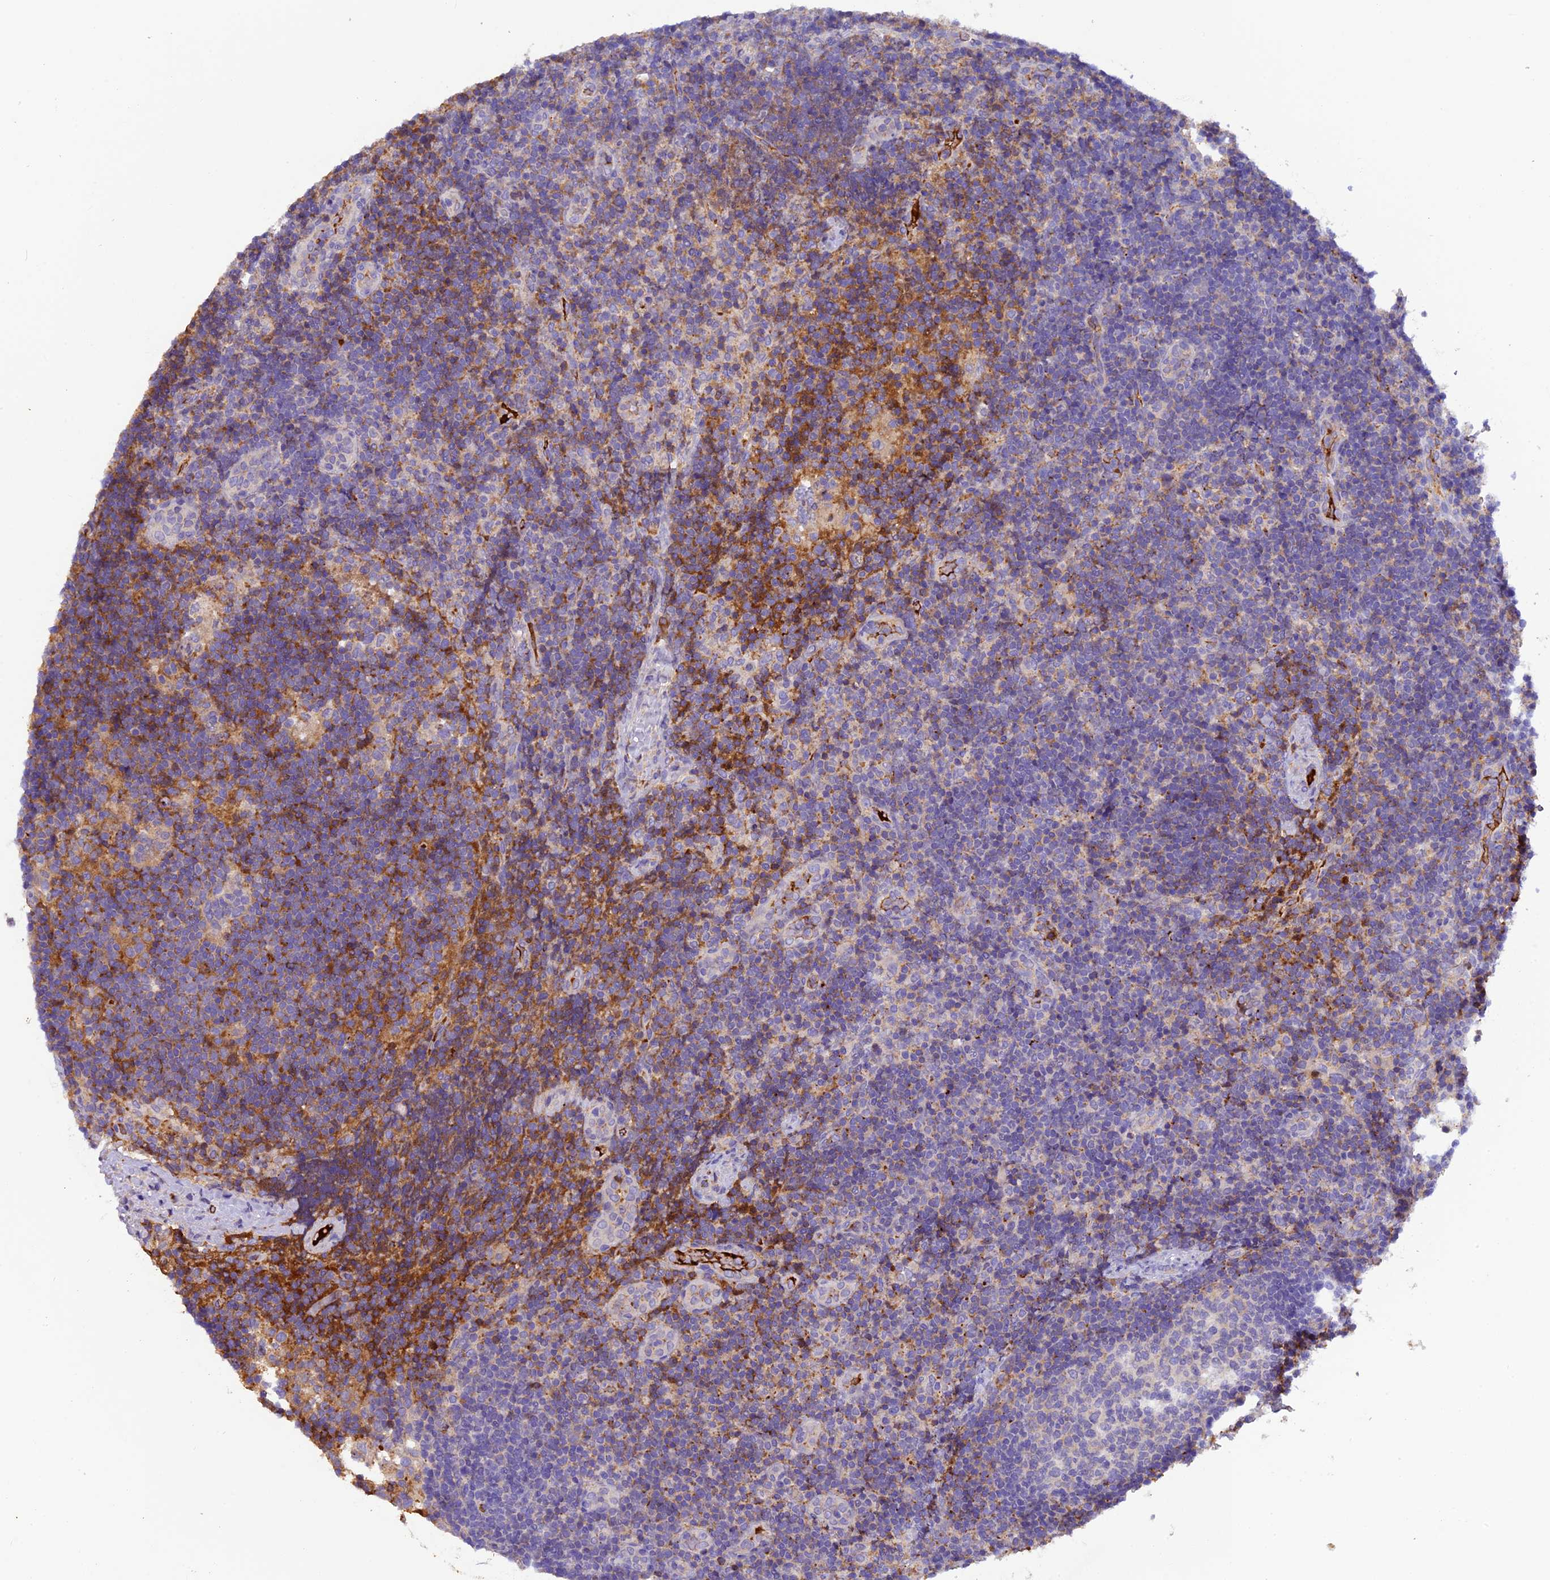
{"staining": {"intensity": "negative", "quantity": "none", "location": "none"}, "tissue": "lymph node", "cell_type": "Germinal center cells", "image_type": "normal", "snomed": [{"axis": "morphology", "description": "Normal tissue, NOS"}, {"axis": "topography", "description": "Lymph node"}], "caption": "Immunohistochemistry (IHC) histopathology image of benign human lymph node stained for a protein (brown), which reveals no expression in germinal center cells.", "gene": "PZP", "patient": {"sex": "female", "age": 22}}